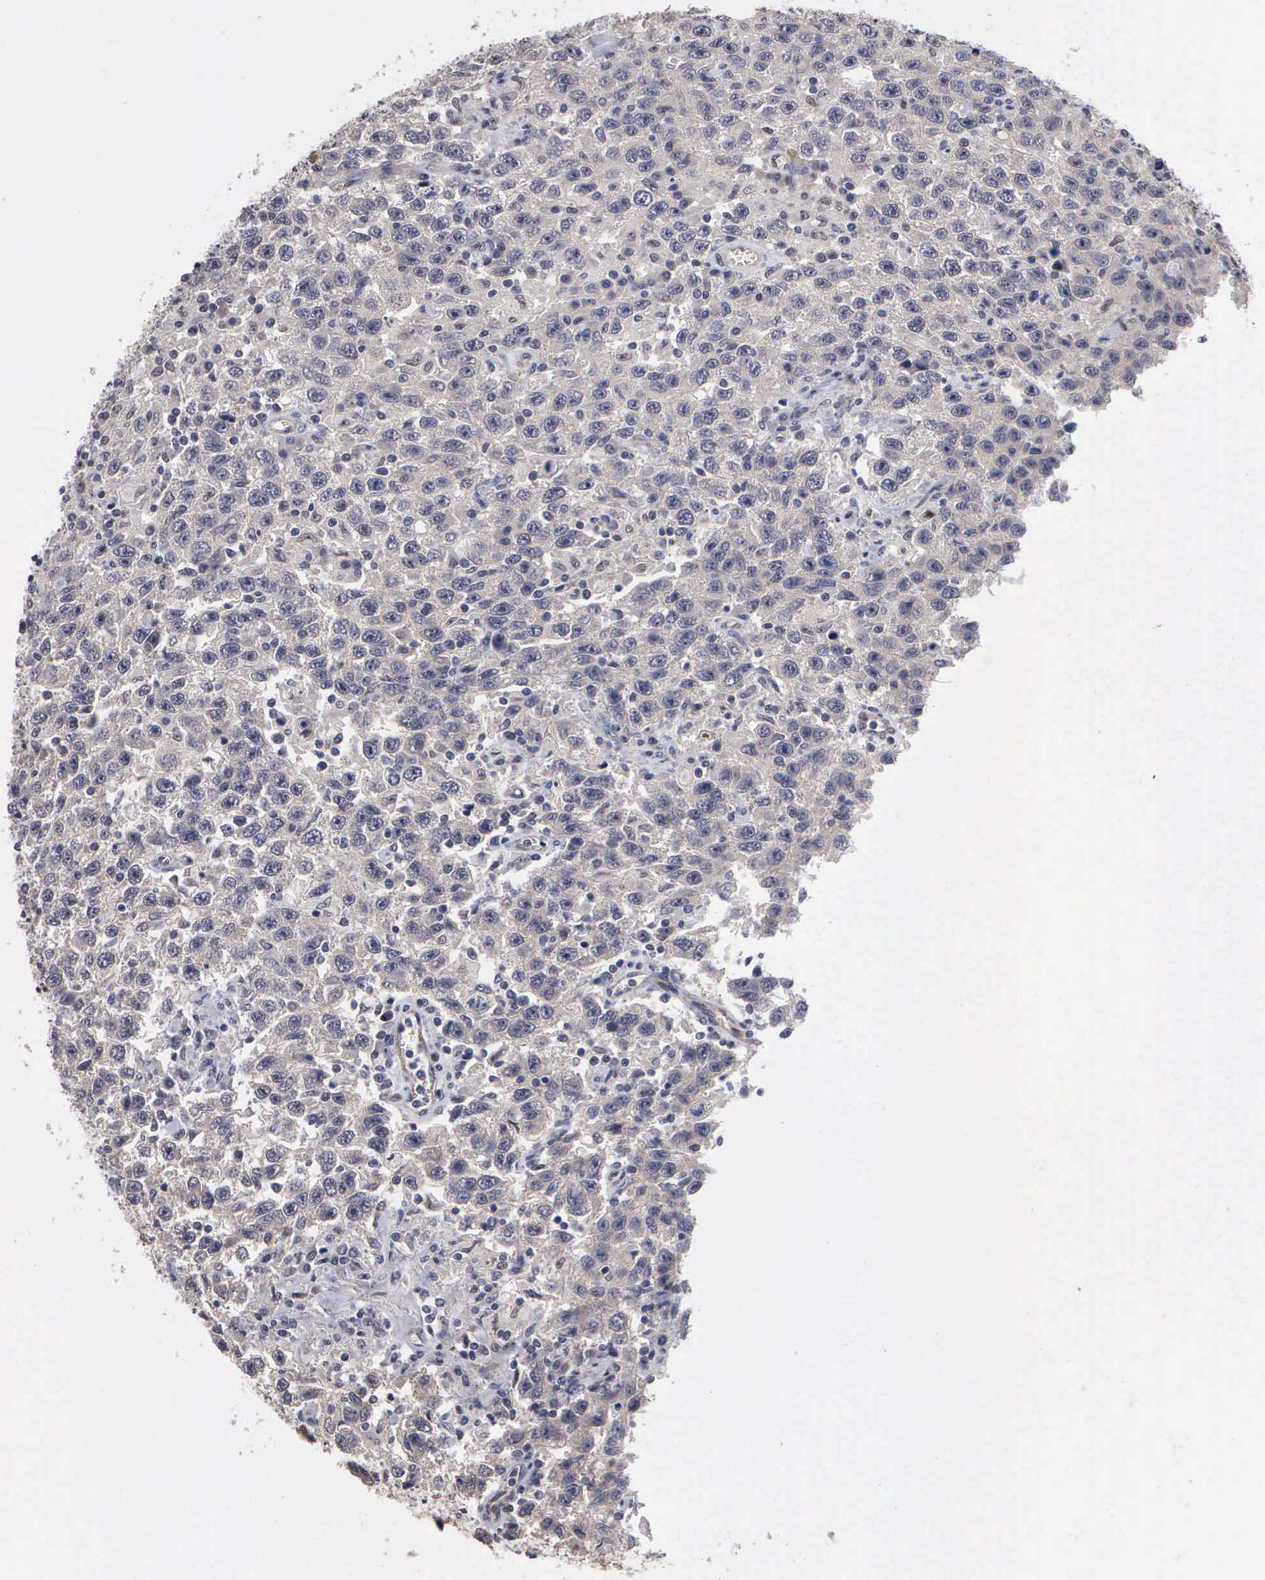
{"staining": {"intensity": "negative", "quantity": "none", "location": "none"}, "tissue": "testis cancer", "cell_type": "Tumor cells", "image_type": "cancer", "snomed": [{"axis": "morphology", "description": "Seminoma, NOS"}, {"axis": "topography", "description": "Testis"}], "caption": "A high-resolution photomicrograph shows immunohistochemistry staining of seminoma (testis), which exhibits no significant positivity in tumor cells. Brightfield microscopy of immunohistochemistry (IHC) stained with DAB (brown) and hematoxylin (blue), captured at high magnification.", "gene": "ZBTB33", "patient": {"sex": "male", "age": 41}}